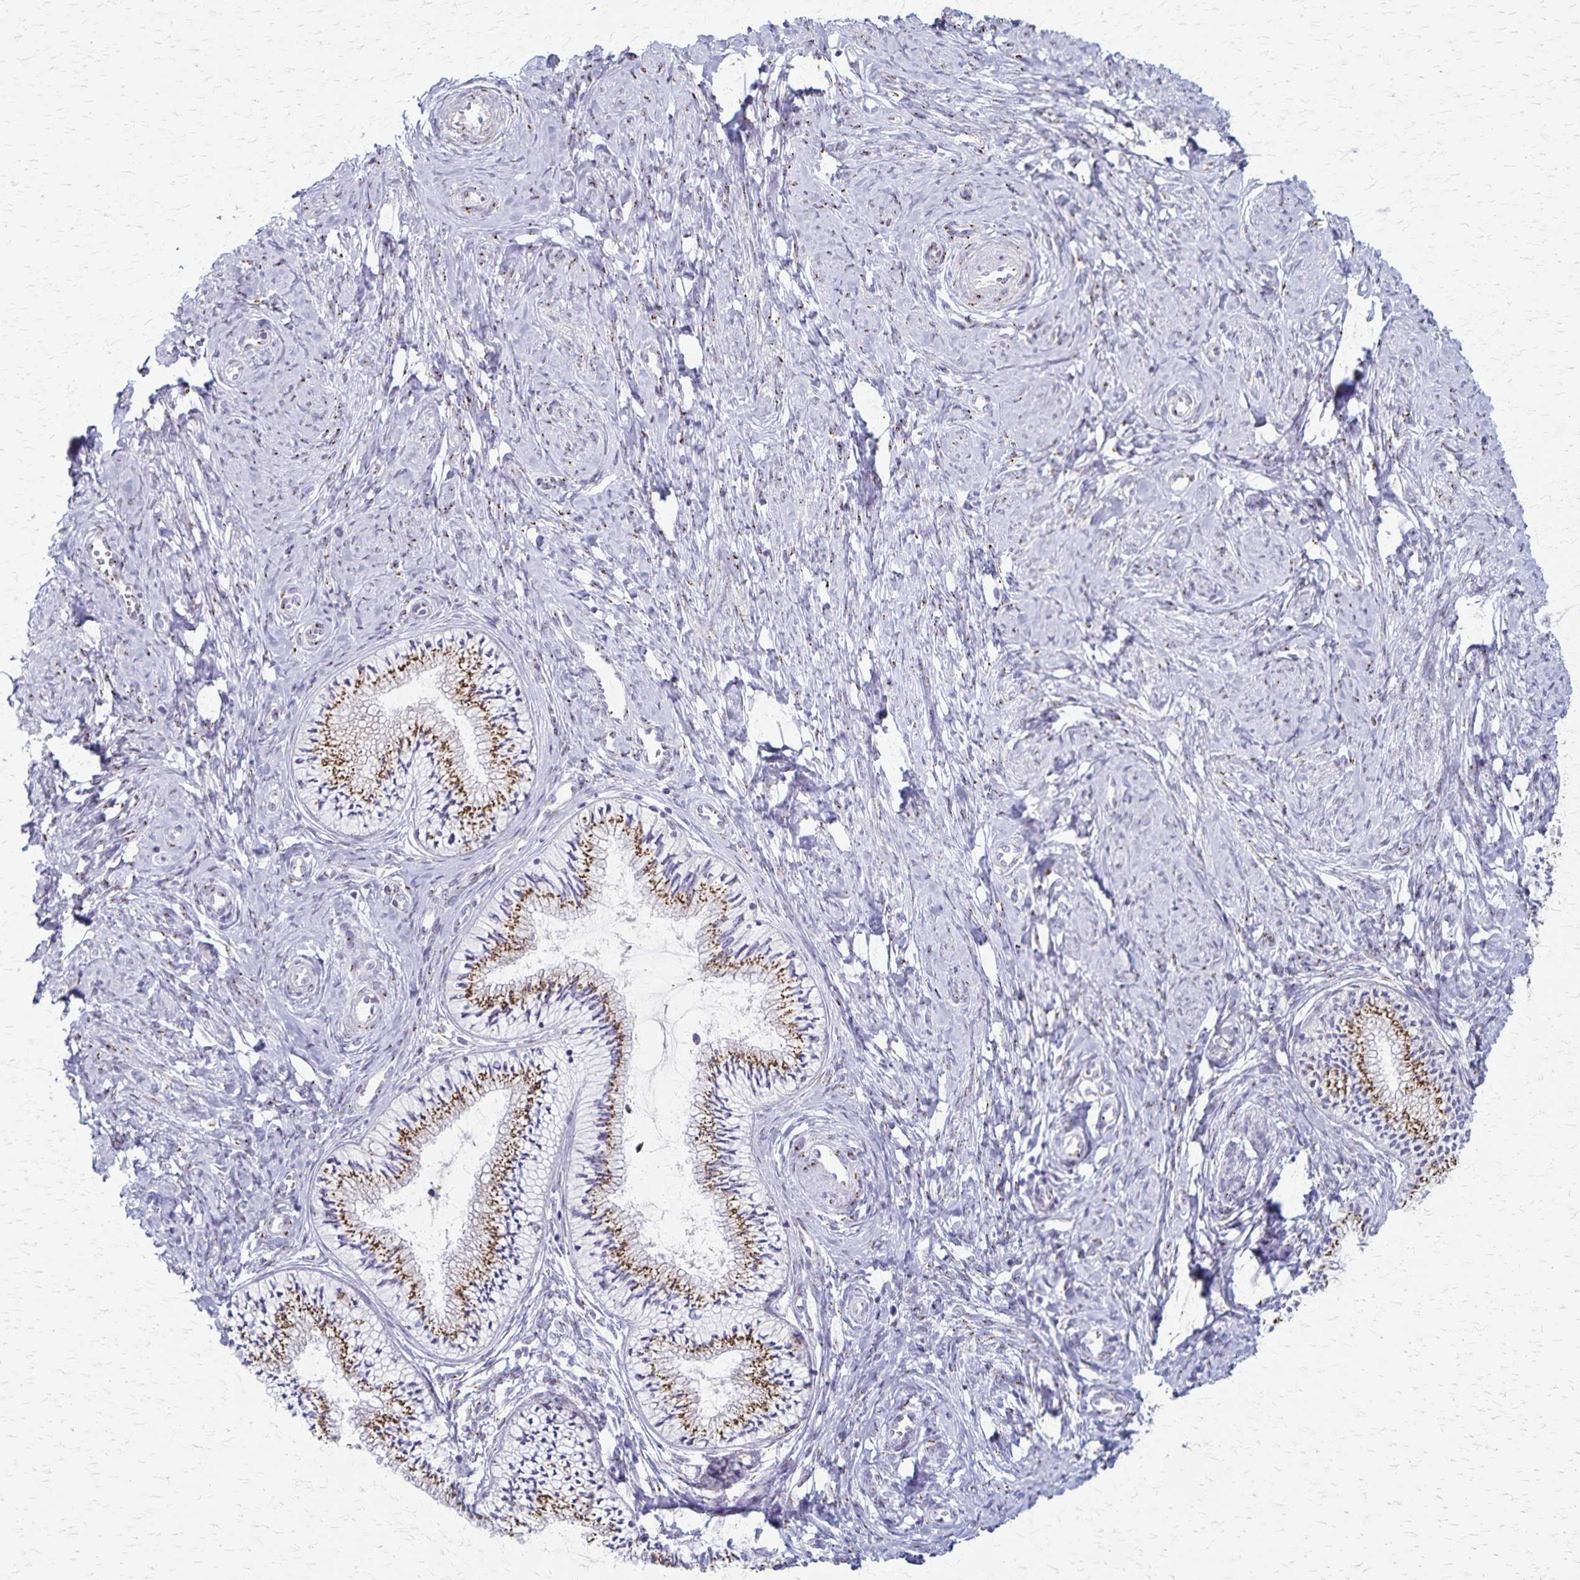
{"staining": {"intensity": "strong", "quantity": ">75%", "location": "cytoplasmic/membranous"}, "tissue": "cervix", "cell_type": "Glandular cells", "image_type": "normal", "snomed": [{"axis": "morphology", "description": "Normal tissue, NOS"}, {"axis": "topography", "description": "Cervix"}], "caption": "About >75% of glandular cells in unremarkable cervix display strong cytoplasmic/membranous protein expression as visualized by brown immunohistochemical staining.", "gene": "MCFD2", "patient": {"sex": "female", "age": 24}}